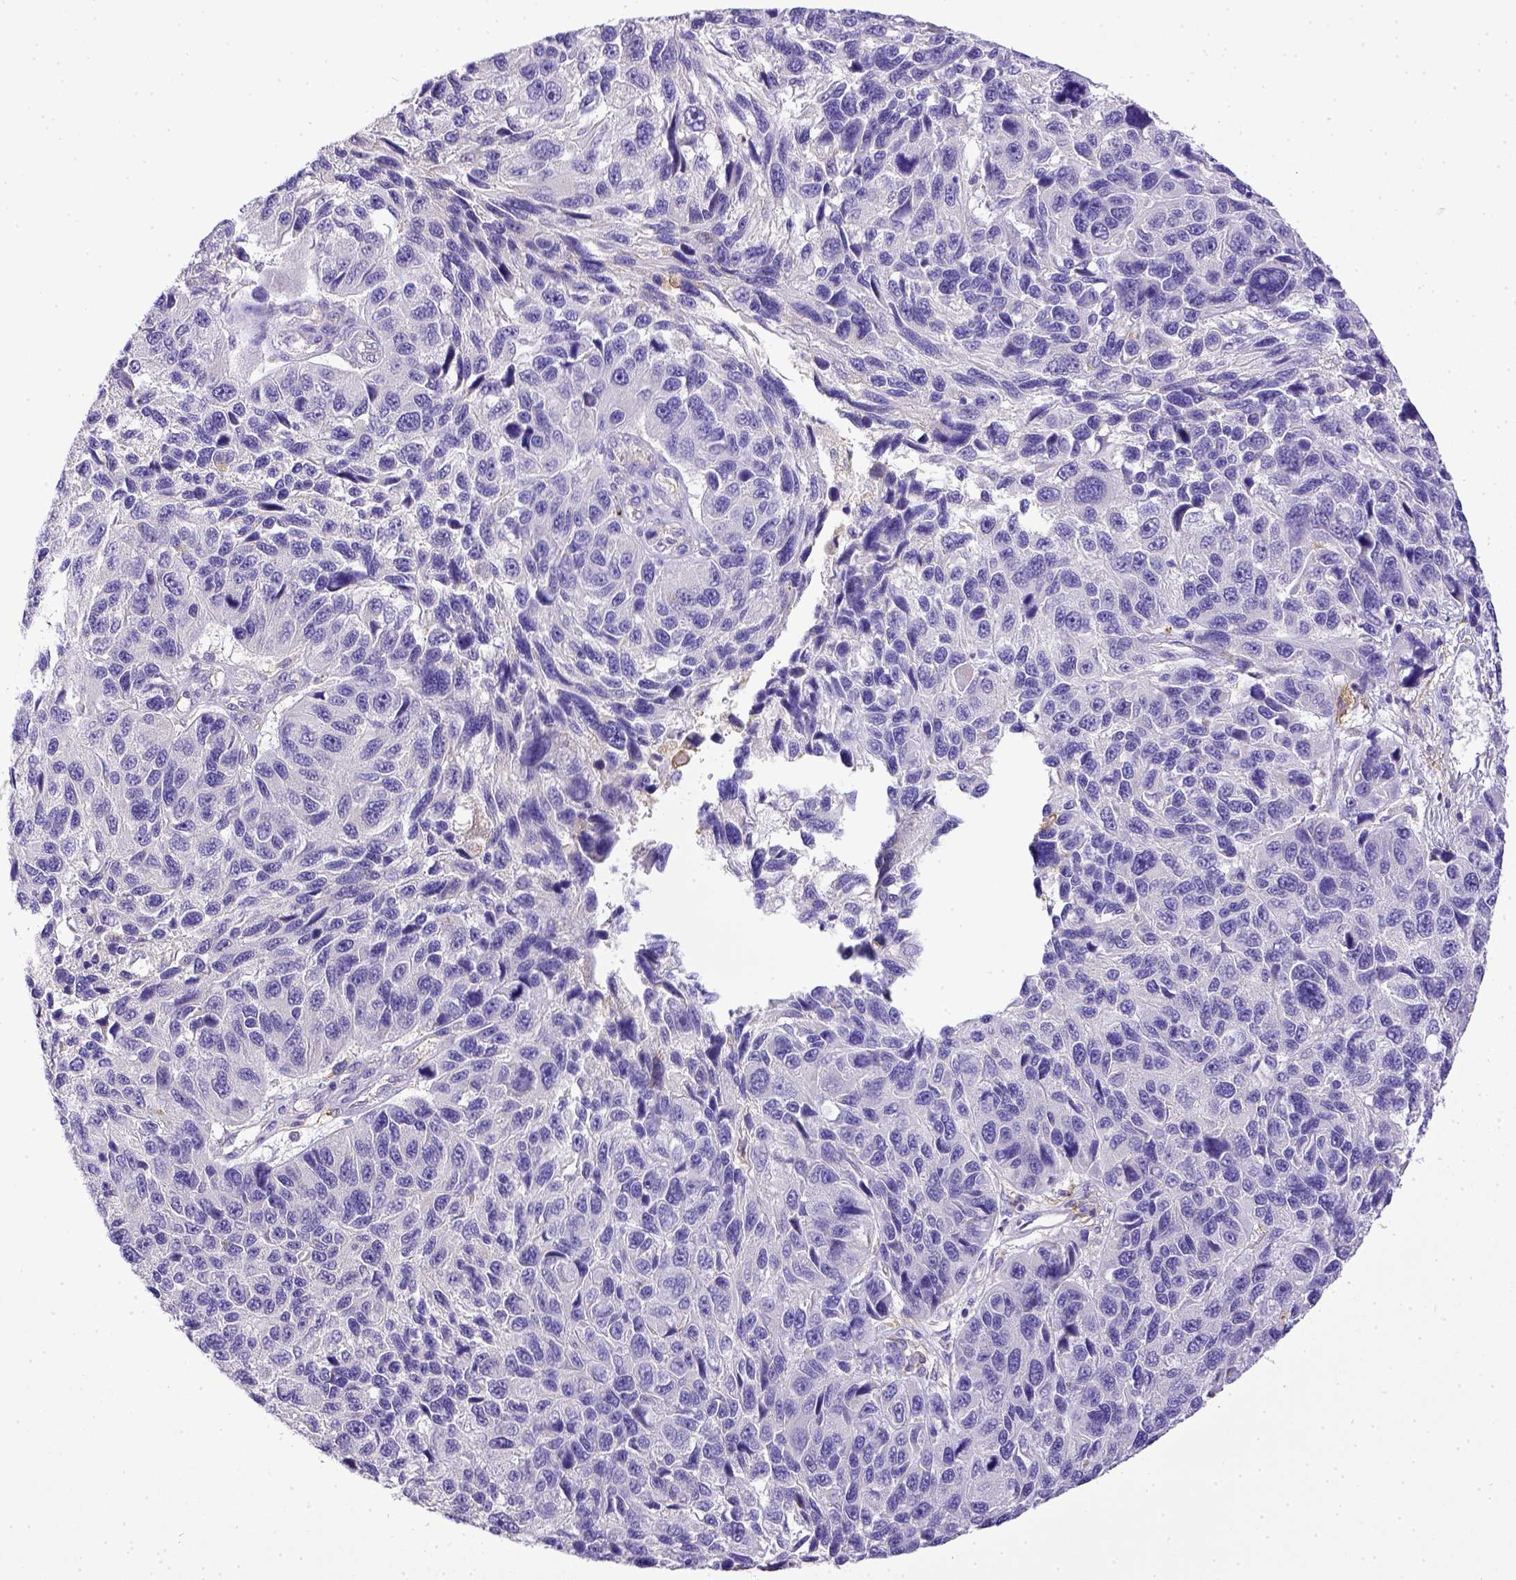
{"staining": {"intensity": "negative", "quantity": "none", "location": "none"}, "tissue": "melanoma", "cell_type": "Tumor cells", "image_type": "cancer", "snomed": [{"axis": "morphology", "description": "Malignant melanoma, NOS"}, {"axis": "topography", "description": "Skin"}], "caption": "The photomicrograph shows no staining of tumor cells in malignant melanoma.", "gene": "CD40", "patient": {"sex": "male", "age": 53}}